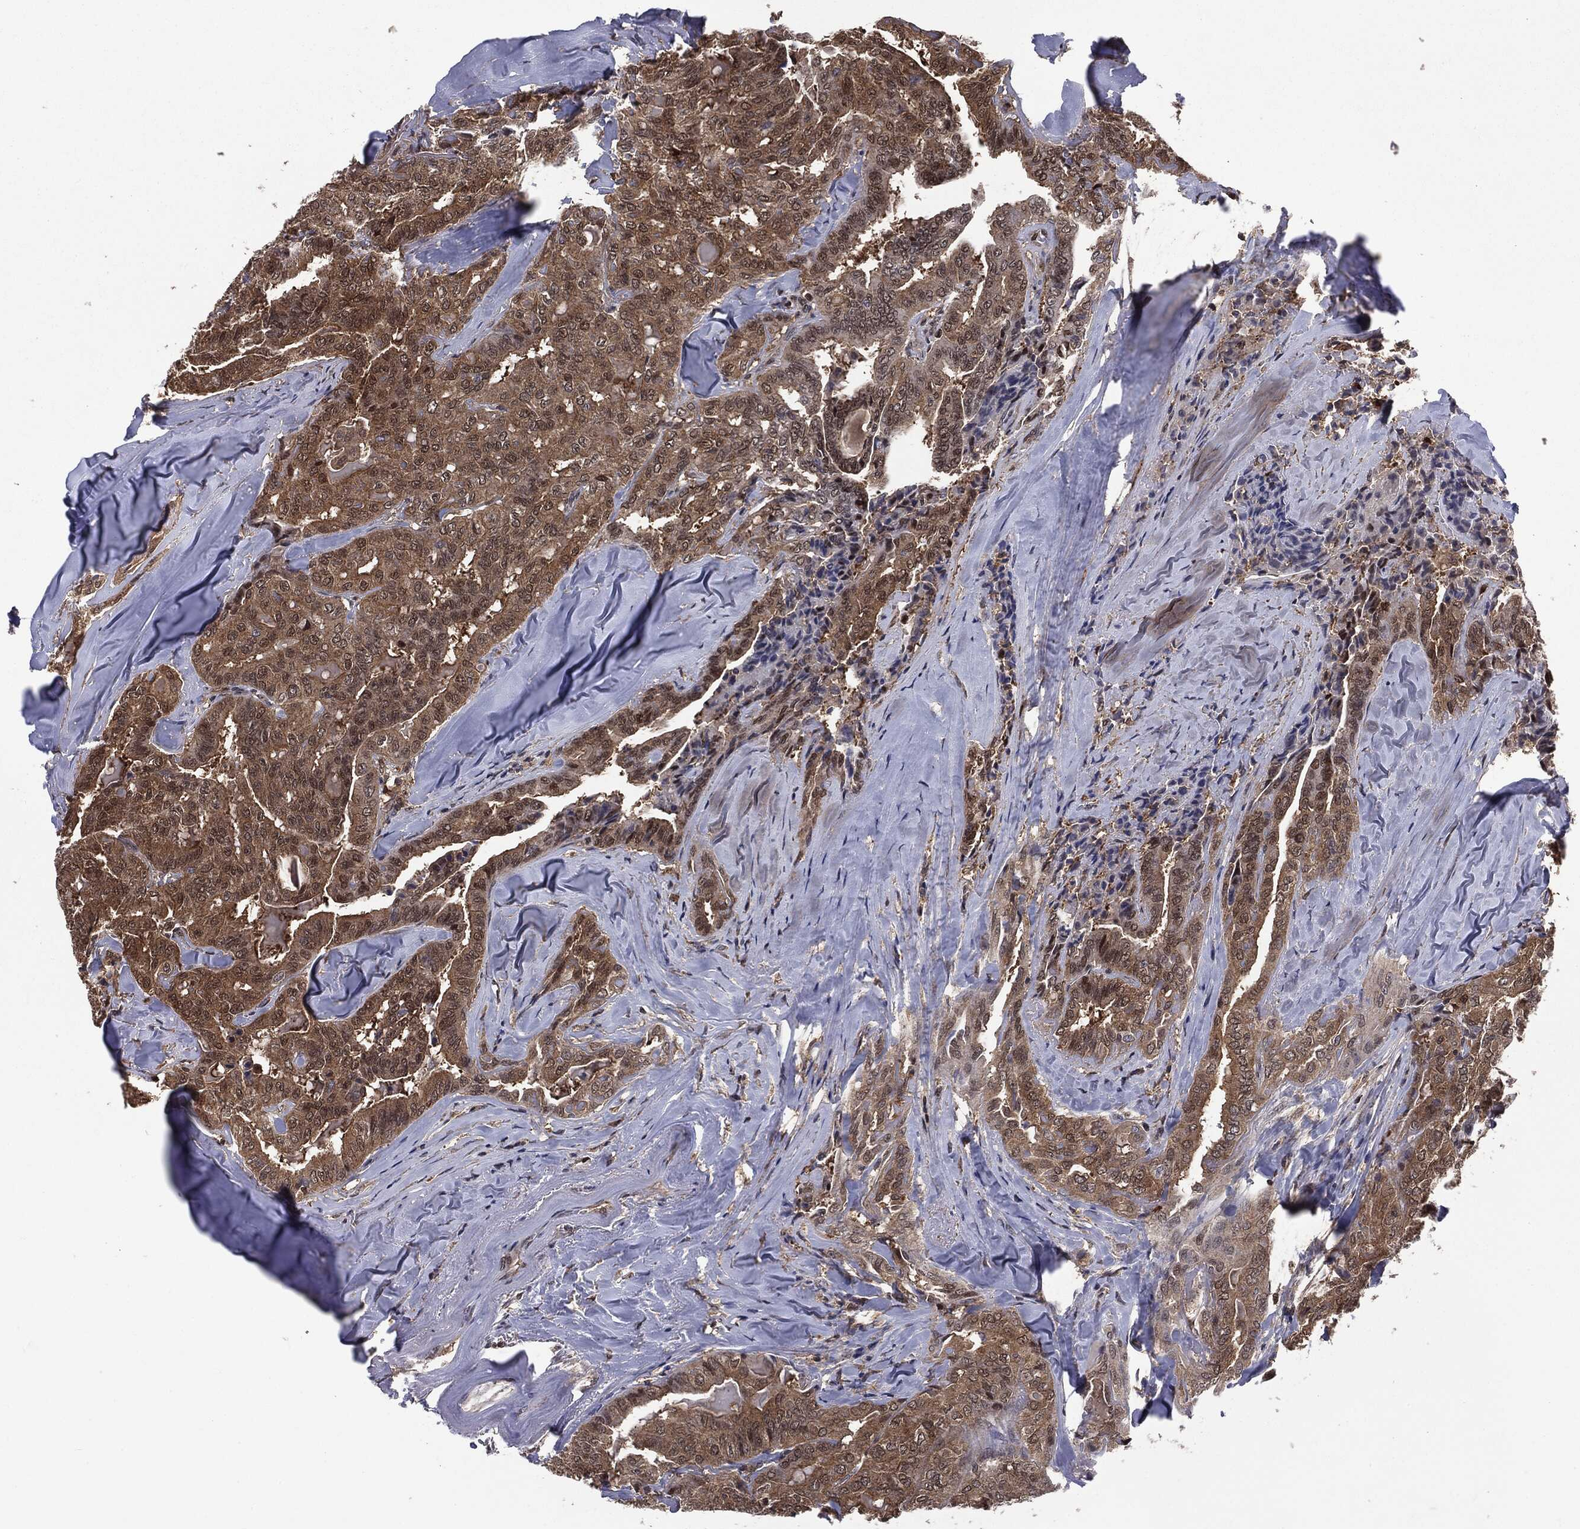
{"staining": {"intensity": "moderate", "quantity": ">75%", "location": "cytoplasmic/membranous,nuclear"}, "tissue": "thyroid cancer", "cell_type": "Tumor cells", "image_type": "cancer", "snomed": [{"axis": "morphology", "description": "Papillary adenocarcinoma, NOS"}, {"axis": "topography", "description": "Thyroid gland"}], "caption": "A histopathology image showing moderate cytoplasmic/membranous and nuclear staining in about >75% of tumor cells in thyroid cancer (papillary adenocarcinoma), as visualized by brown immunohistochemical staining.", "gene": "GPI", "patient": {"sex": "female", "age": 68}}